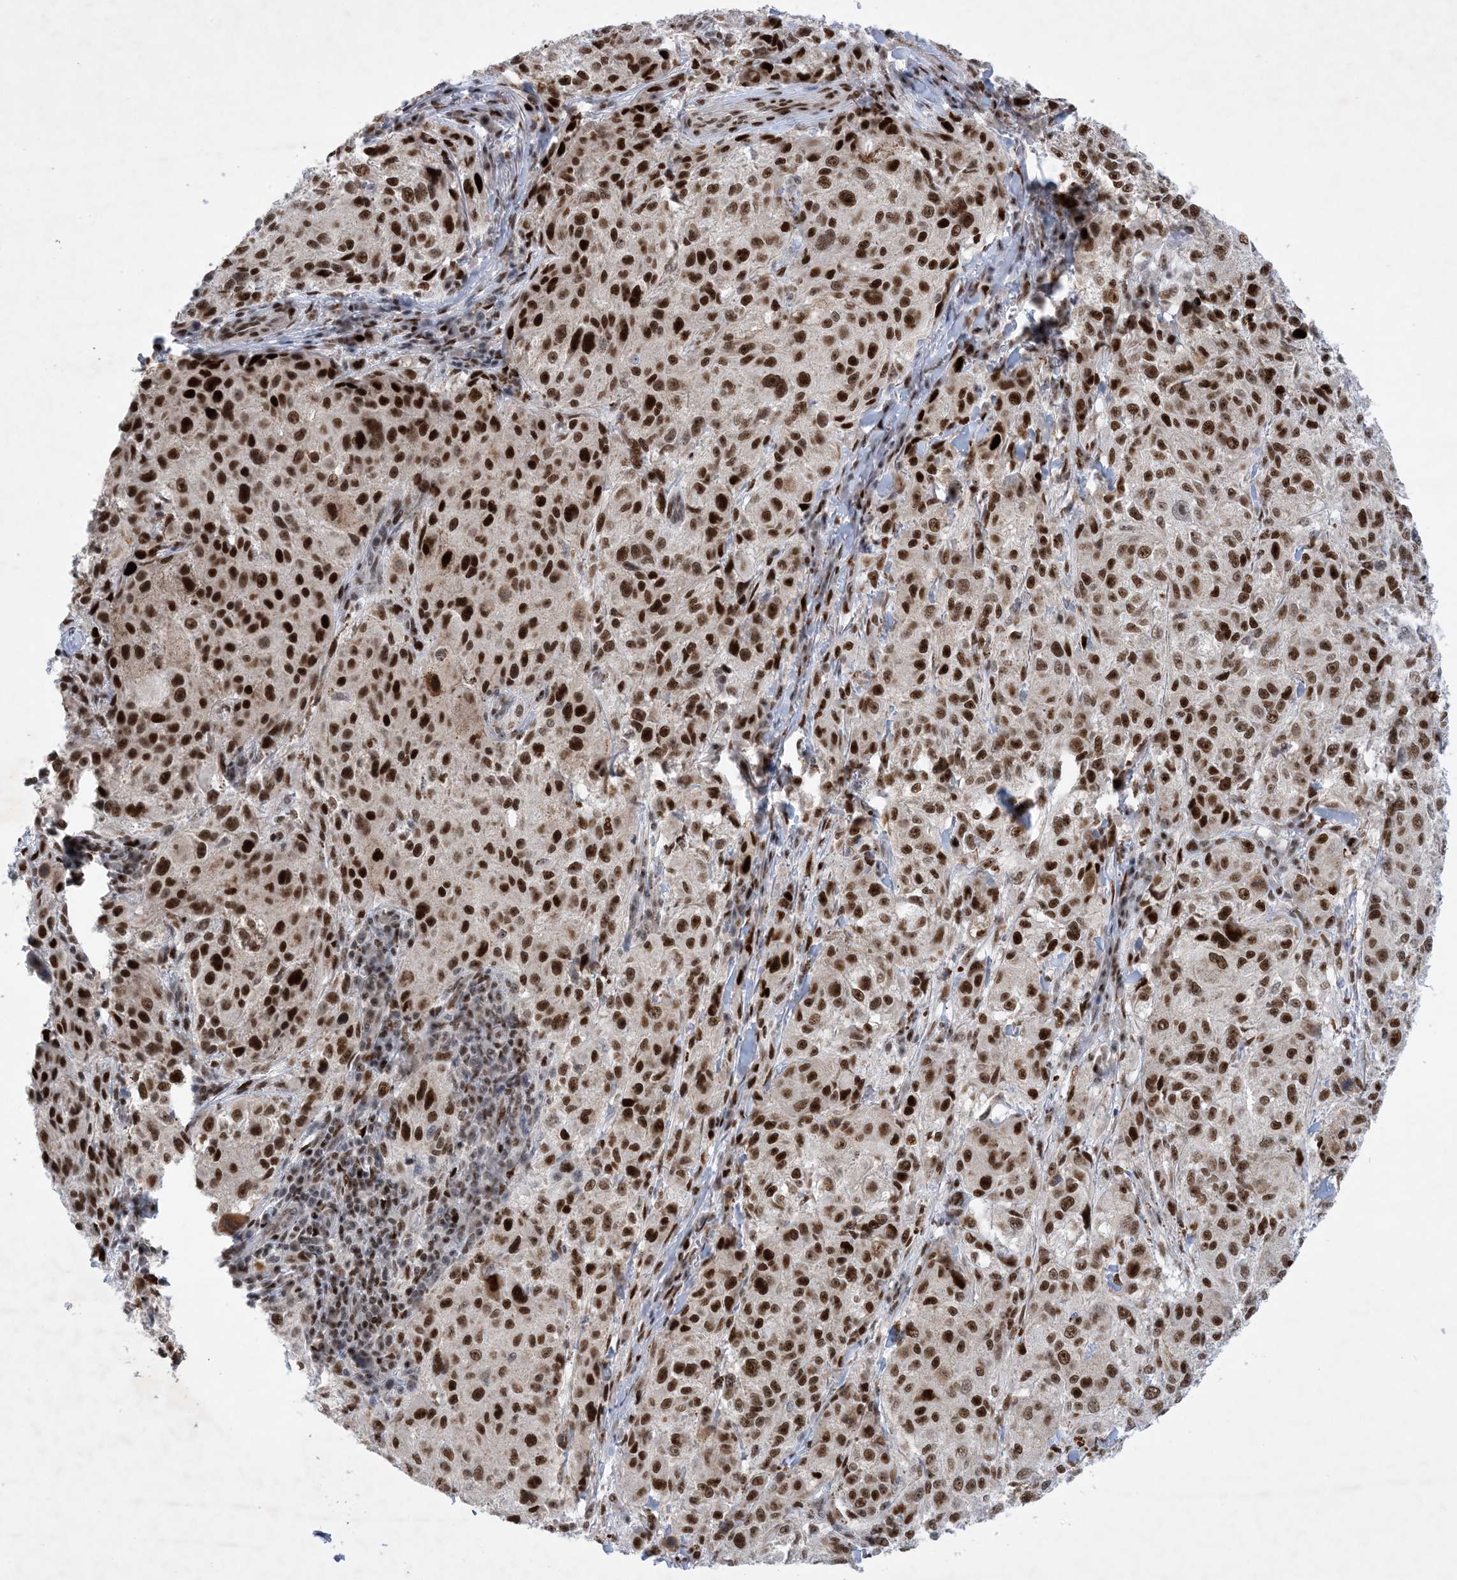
{"staining": {"intensity": "strong", "quantity": ">75%", "location": "nuclear"}, "tissue": "melanoma", "cell_type": "Tumor cells", "image_type": "cancer", "snomed": [{"axis": "morphology", "description": "Necrosis, NOS"}, {"axis": "morphology", "description": "Malignant melanoma, NOS"}, {"axis": "topography", "description": "Skin"}], "caption": "Malignant melanoma stained for a protein (brown) exhibits strong nuclear positive staining in approximately >75% of tumor cells.", "gene": "TSPYL1", "patient": {"sex": "female", "age": 87}}